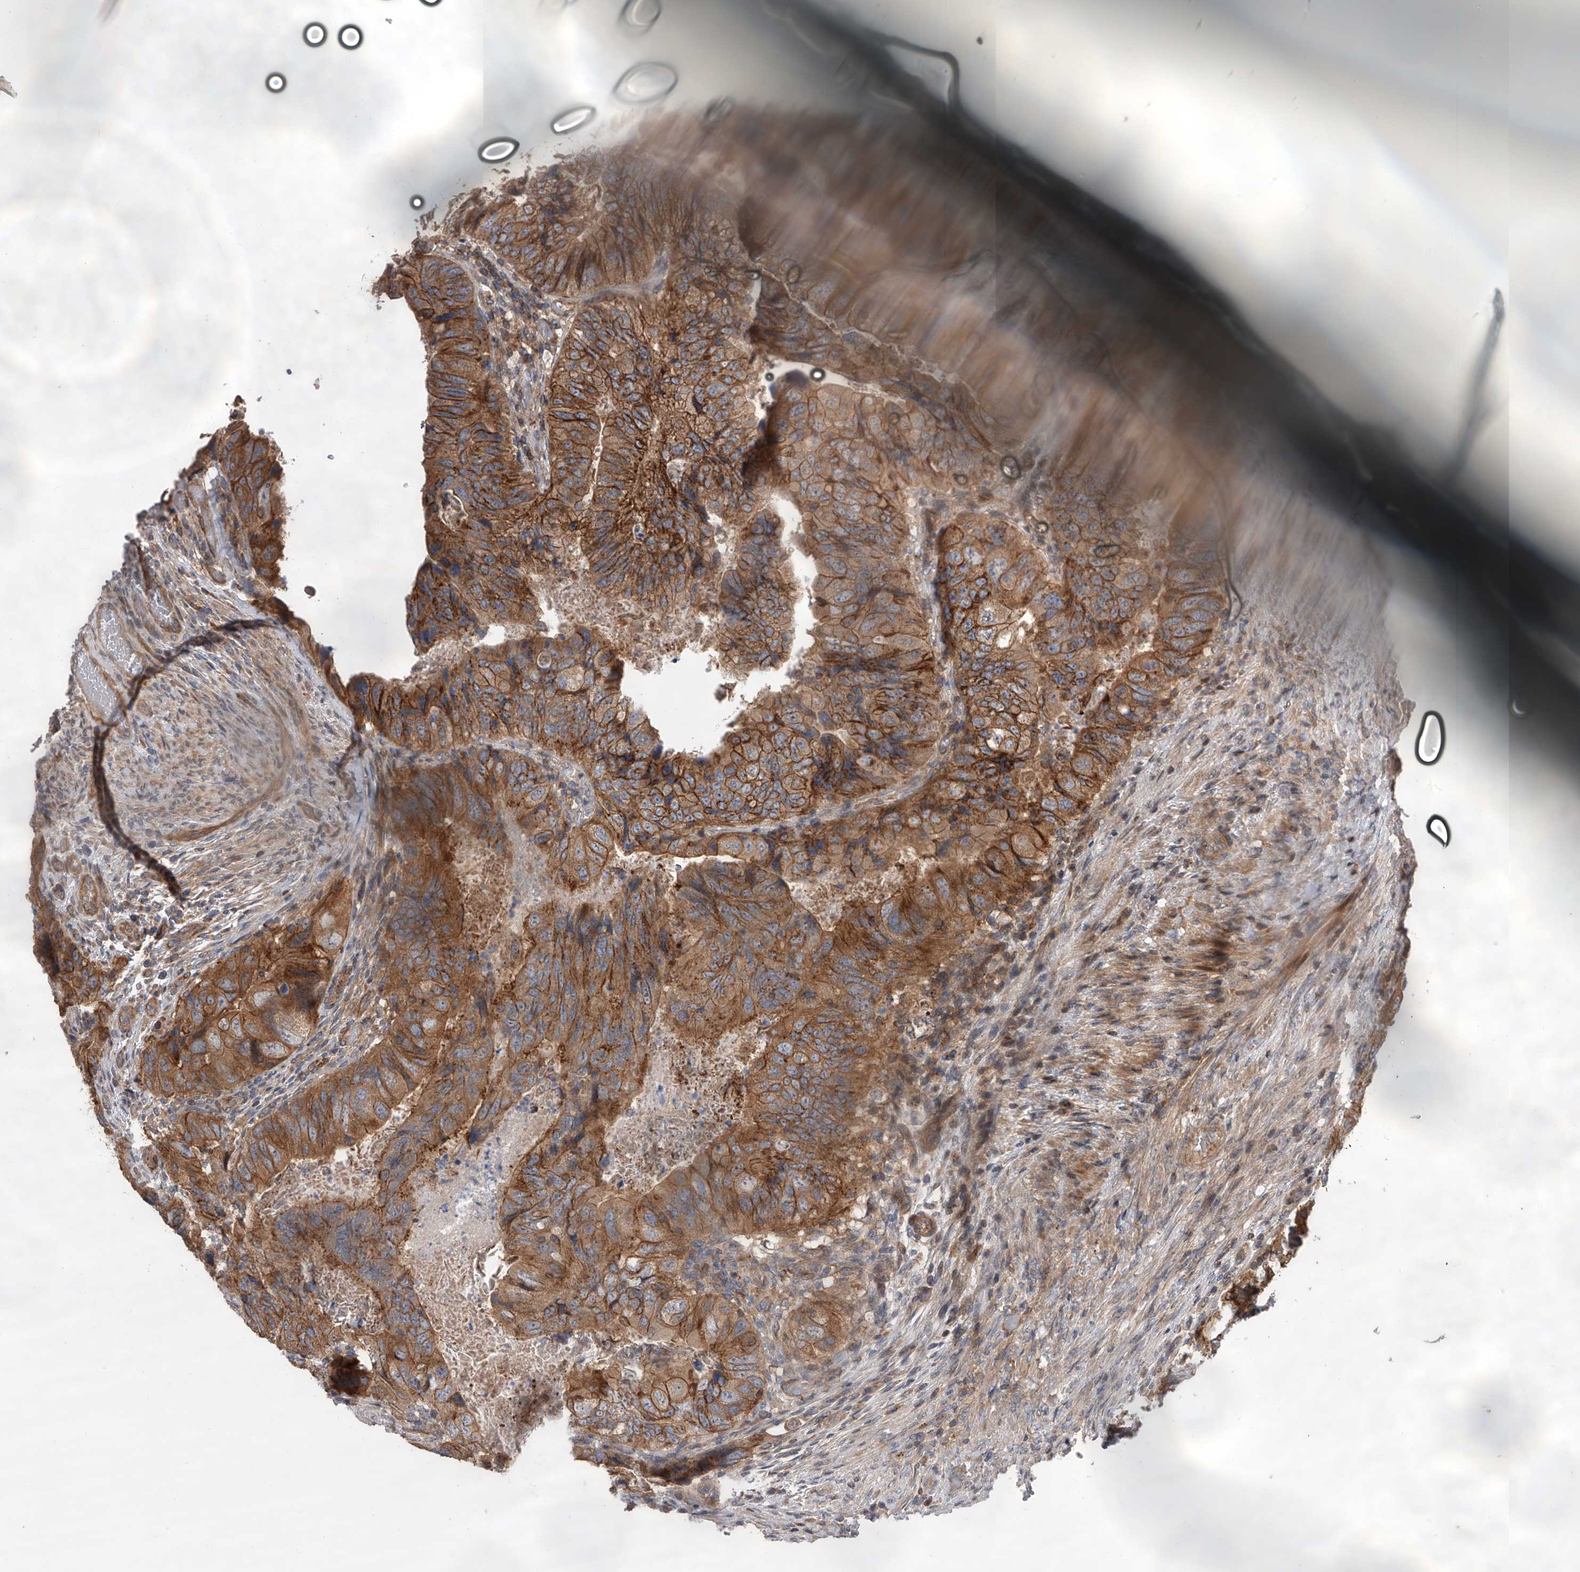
{"staining": {"intensity": "moderate", "quantity": ">75%", "location": "cytoplasmic/membranous"}, "tissue": "colorectal cancer", "cell_type": "Tumor cells", "image_type": "cancer", "snomed": [{"axis": "morphology", "description": "Adenocarcinoma, NOS"}, {"axis": "topography", "description": "Rectum"}], "caption": "High-power microscopy captured an immunohistochemistry (IHC) micrograph of colorectal cancer (adenocarcinoma), revealing moderate cytoplasmic/membranous positivity in approximately >75% of tumor cells. (DAB IHC with brightfield microscopy, high magnification).", "gene": "USP47", "patient": {"sex": "male", "age": 63}}